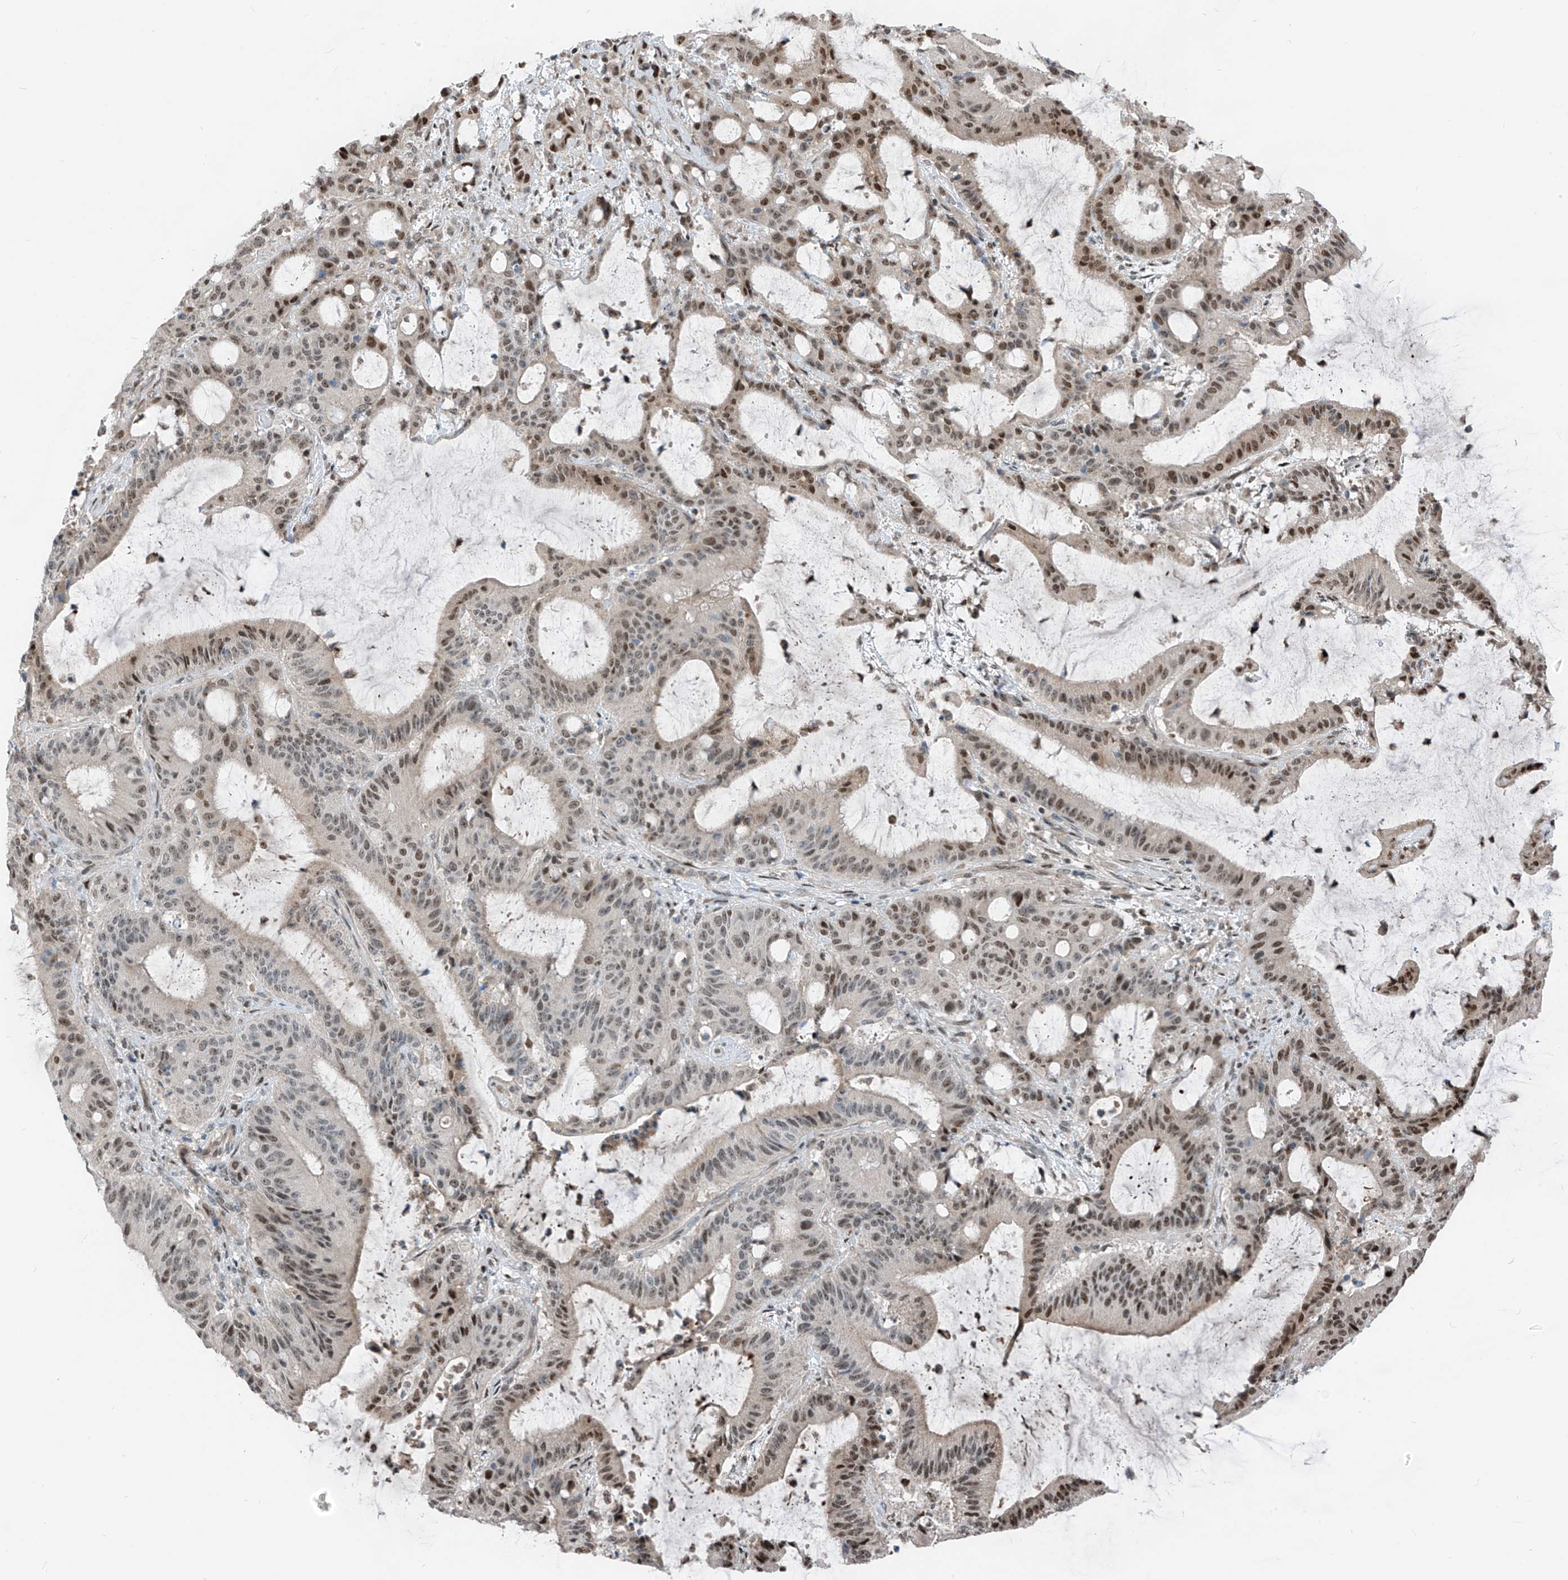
{"staining": {"intensity": "moderate", "quantity": "25%-75%", "location": "nuclear"}, "tissue": "liver cancer", "cell_type": "Tumor cells", "image_type": "cancer", "snomed": [{"axis": "morphology", "description": "Normal tissue, NOS"}, {"axis": "morphology", "description": "Cholangiocarcinoma"}, {"axis": "topography", "description": "Liver"}, {"axis": "topography", "description": "Peripheral nerve tissue"}], "caption": "Brown immunohistochemical staining in human liver cholangiocarcinoma reveals moderate nuclear staining in approximately 25%-75% of tumor cells. (DAB (3,3'-diaminobenzidine) IHC with brightfield microscopy, high magnification).", "gene": "RBP7", "patient": {"sex": "female", "age": 73}}